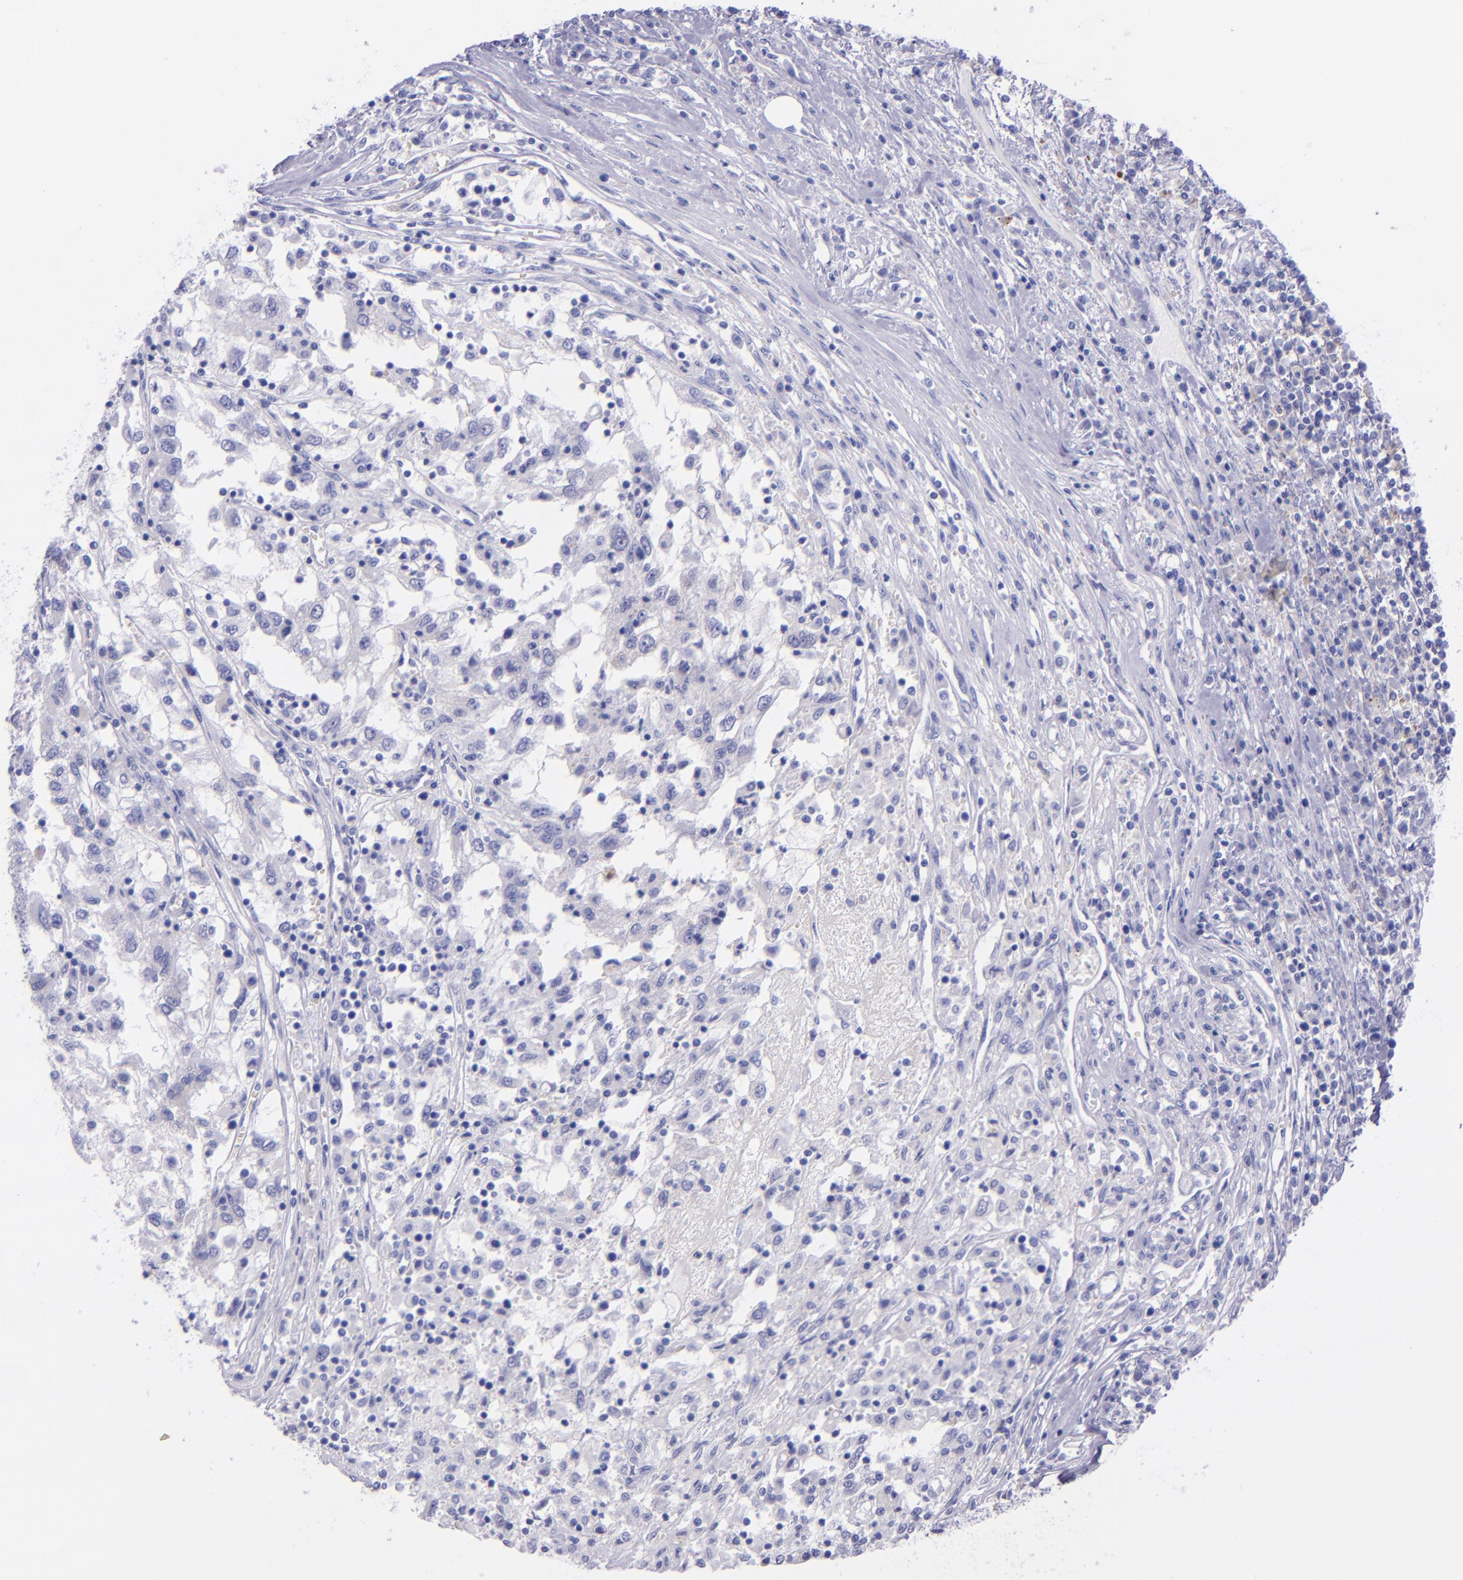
{"staining": {"intensity": "negative", "quantity": "none", "location": "none"}, "tissue": "renal cancer", "cell_type": "Tumor cells", "image_type": "cancer", "snomed": [{"axis": "morphology", "description": "Normal tissue, NOS"}, {"axis": "morphology", "description": "Adenocarcinoma, NOS"}, {"axis": "topography", "description": "Kidney"}], "caption": "Tumor cells show no significant protein staining in adenocarcinoma (renal). (DAB (3,3'-diaminobenzidine) immunohistochemistry (IHC) visualized using brightfield microscopy, high magnification).", "gene": "SLPI", "patient": {"sex": "male", "age": 71}}